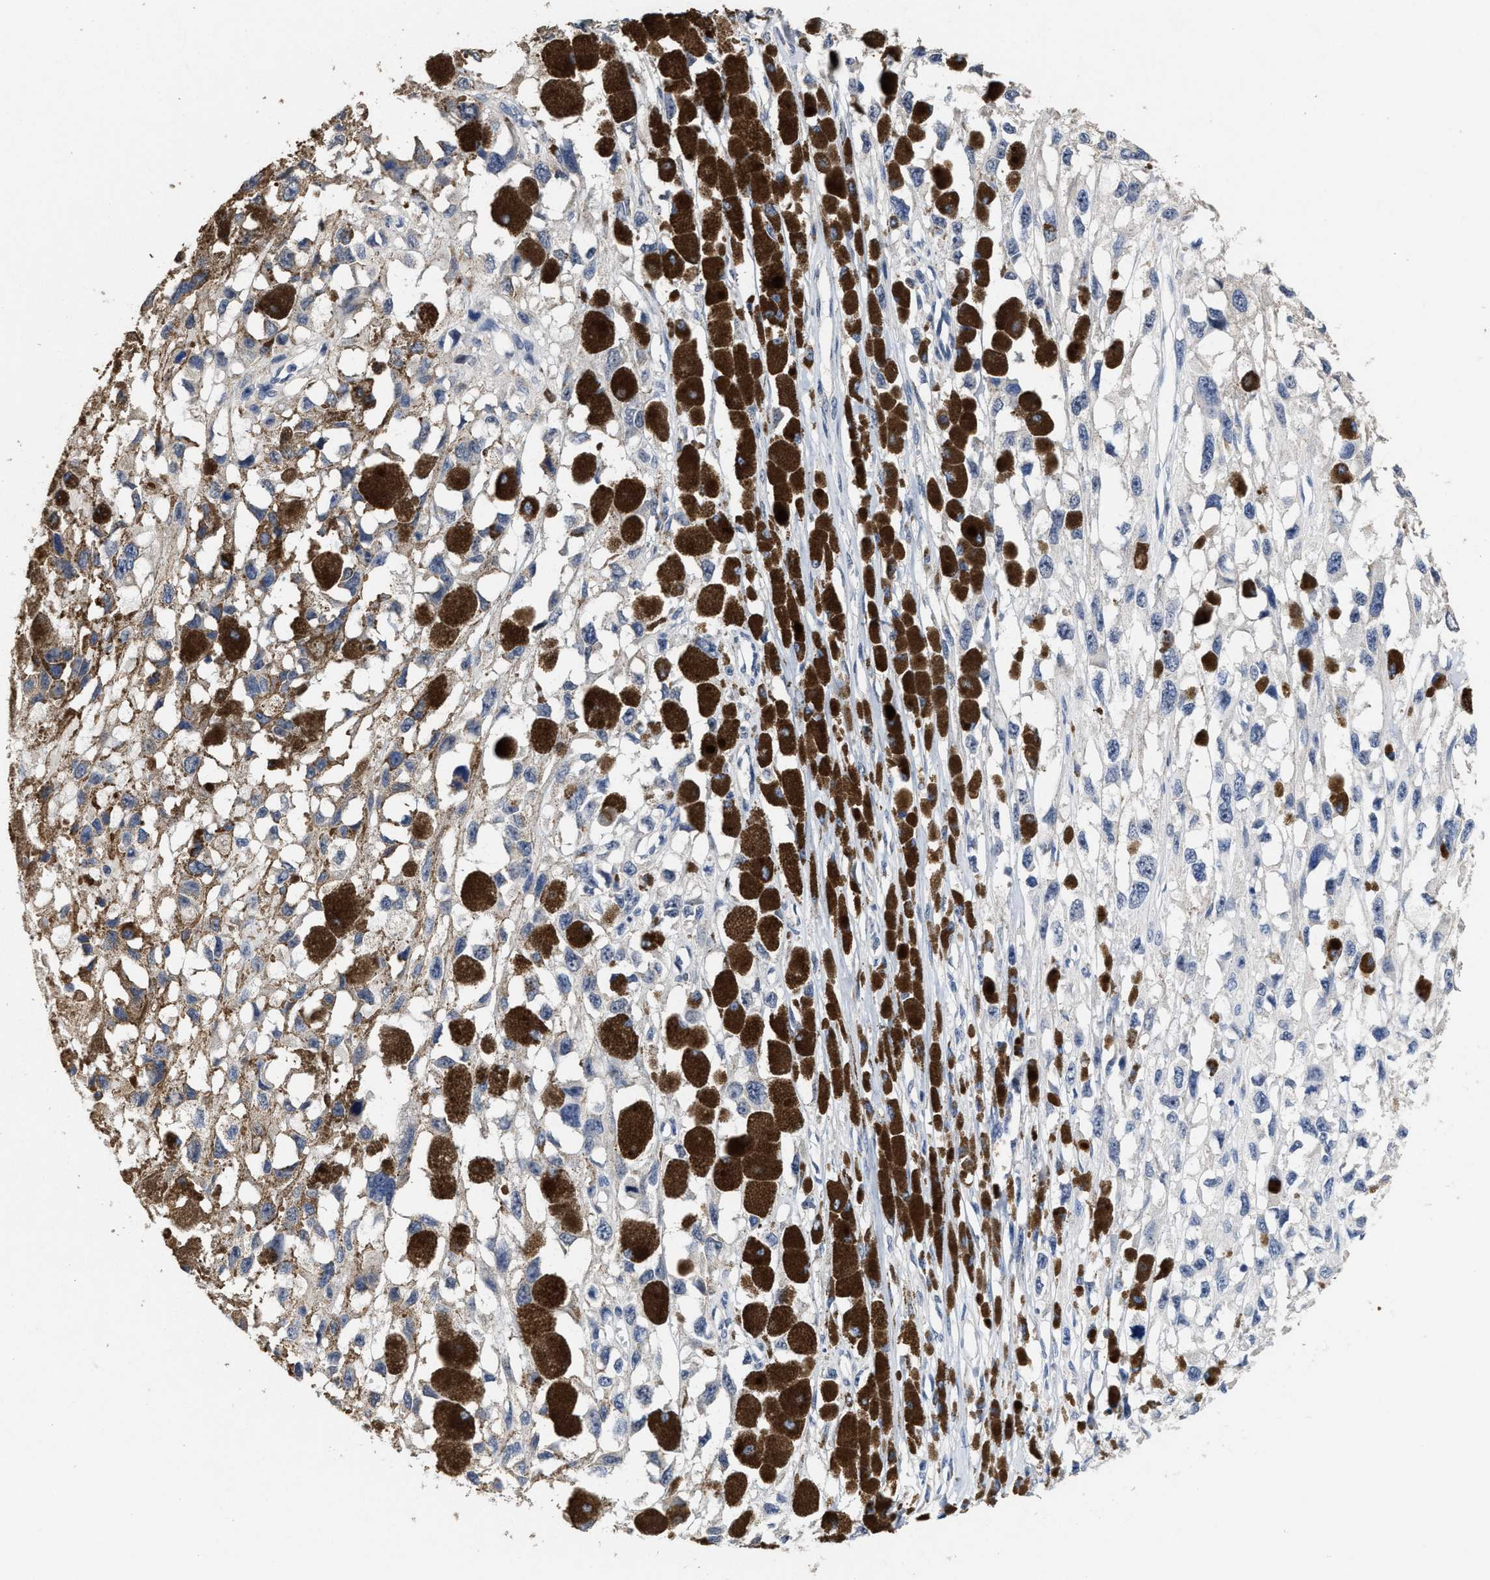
{"staining": {"intensity": "negative", "quantity": "none", "location": "none"}, "tissue": "melanoma", "cell_type": "Tumor cells", "image_type": "cancer", "snomed": [{"axis": "morphology", "description": "Malignant melanoma, Metastatic site"}, {"axis": "topography", "description": "Lymph node"}], "caption": "Tumor cells show no significant protein positivity in malignant melanoma (metastatic site).", "gene": "ZFAT", "patient": {"sex": "male", "age": 59}}